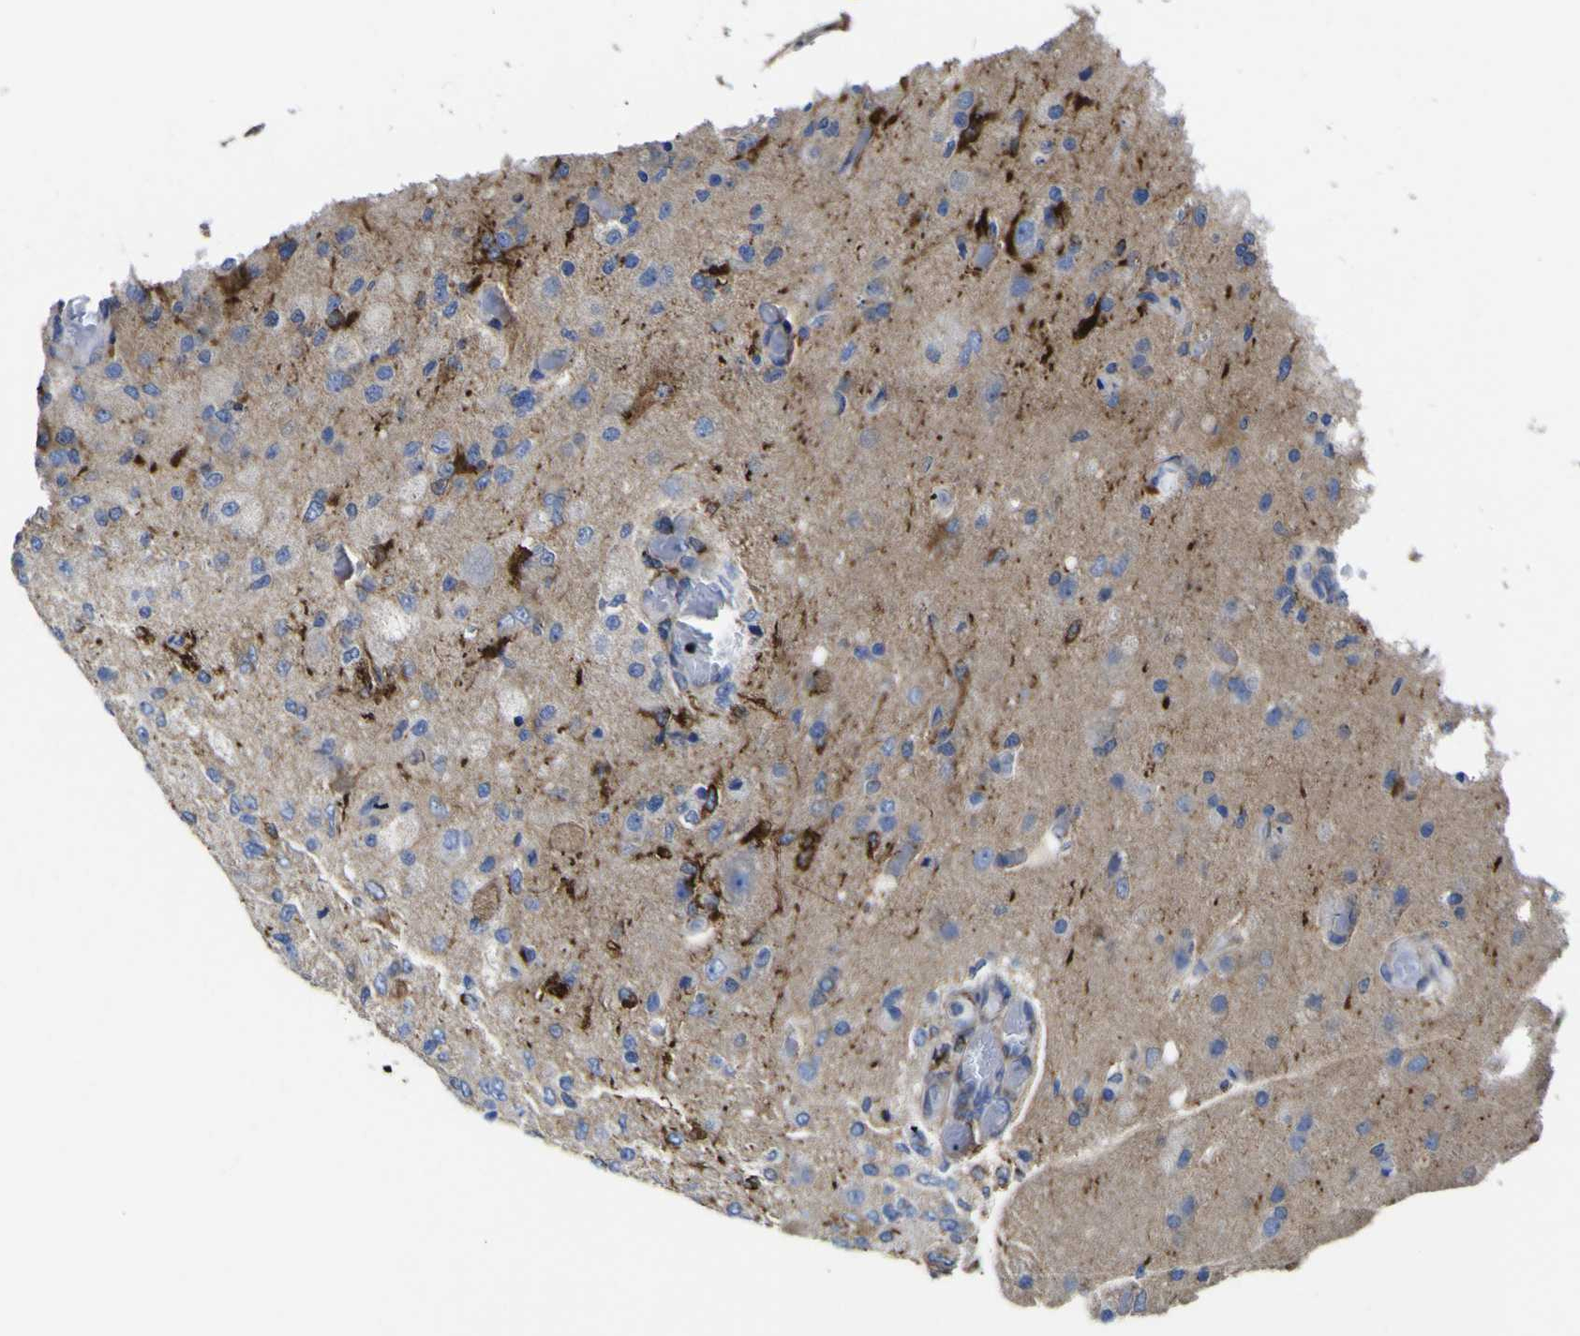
{"staining": {"intensity": "negative", "quantity": "none", "location": "none"}, "tissue": "glioma", "cell_type": "Tumor cells", "image_type": "cancer", "snomed": [{"axis": "morphology", "description": "Normal tissue, NOS"}, {"axis": "morphology", "description": "Glioma, malignant, High grade"}, {"axis": "topography", "description": "Cerebral cortex"}], "caption": "Immunohistochemistry (IHC) of malignant glioma (high-grade) demonstrates no positivity in tumor cells.", "gene": "CCDC90B", "patient": {"sex": "male", "age": 77}}